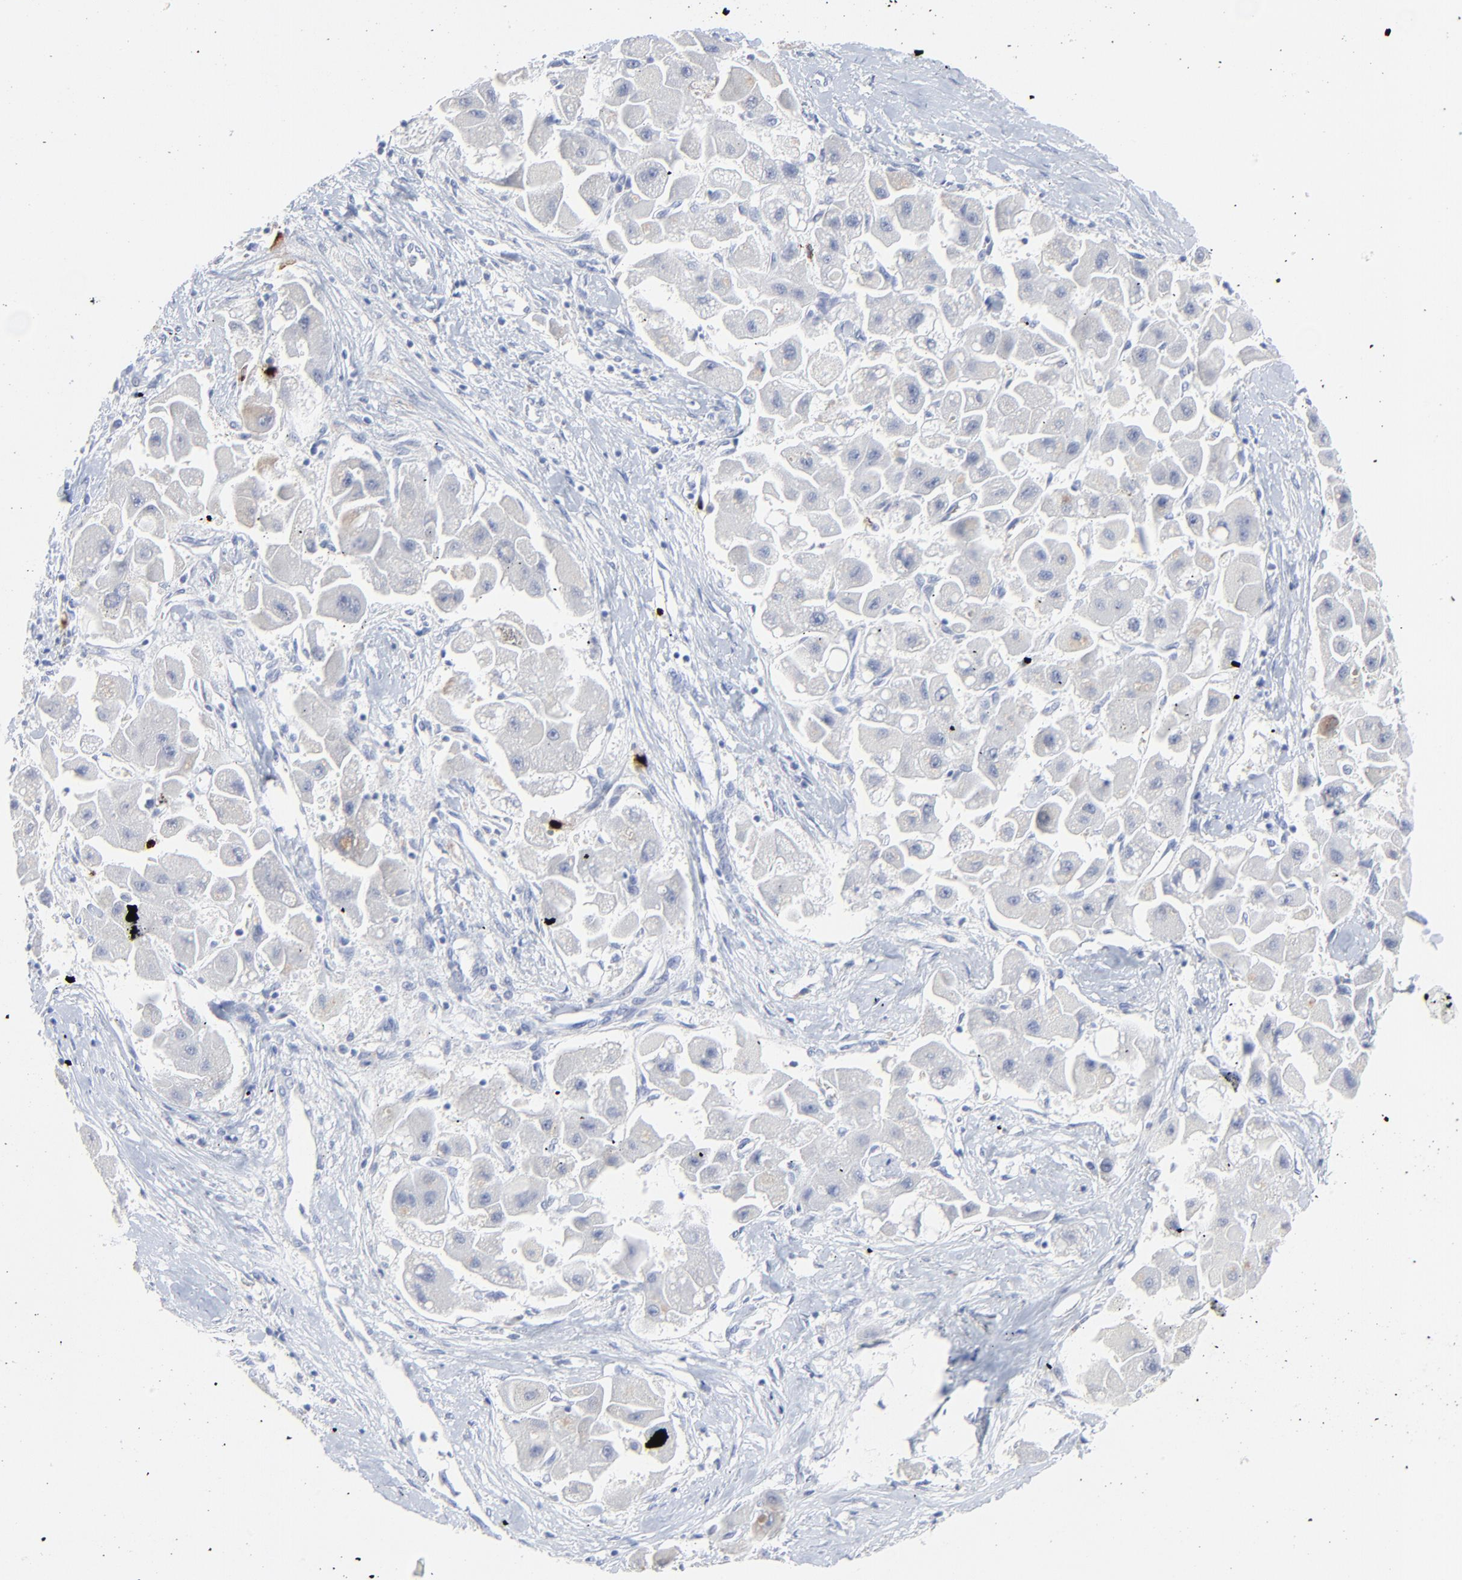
{"staining": {"intensity": "weak", "quantity": "<25%", "location": "cytoplasmic/membranous"}, "tissue": "liver cancer", "cell_type": "Tumor cells", "image_type": "cancer", "snomed": [{"axis": "morphology", "description": "Carcinoma, Hepatocellular, NOS"}, {"axis": "topography", "description": "Liver"}], "caption": "DAB (3,3'-diaminobenzidine) immunohistochemical staining of human hepatocellular carcinoma (liver) shows no significant staining in tumor cells. Nuclei are stained in blue.", "gene": "LCN2", "patient": {"sex": "male", "age": 24}}